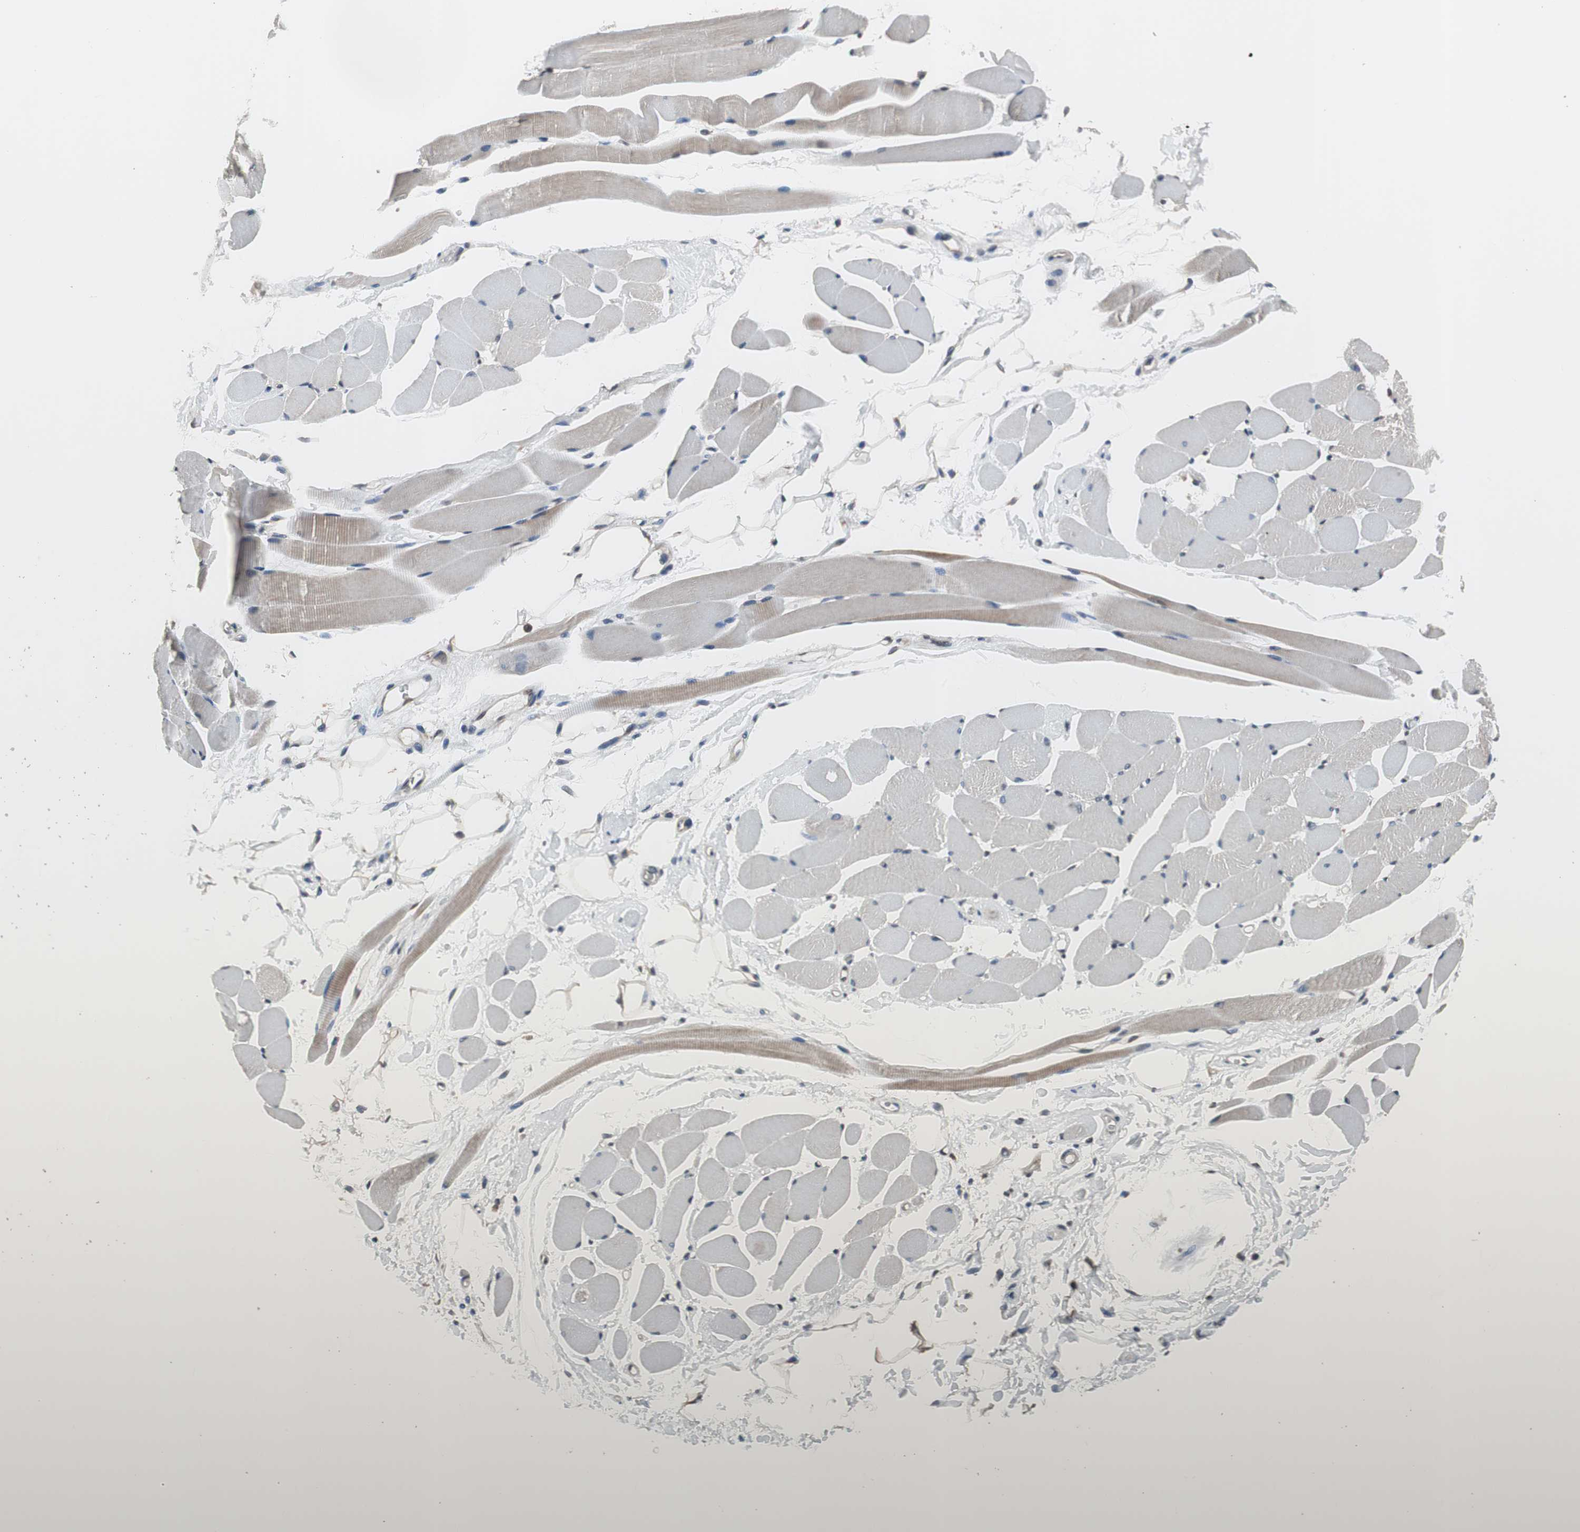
{"staining": {"intensity": "weak", "quantity": ">75%", "location": "cytoplasmic/membranous,nuclear"}, "tissue": "skeletal muscle", "cell_type": "Myocytes", "image_type": "normal", "snomed": [{"axis": "morphology", "description": "Normal tissue, NOS"}, {"axis": "topography", "description": "Skeletal muscle"}, {"axis": "topography", "description": "Peripheral nerve tissue"}], "caption": "A histopathology image of skeletal muscle stained for a protein reveals weak cytoplasmic/membranous,nuclear brown staining in myocytes.", "gene": "GCLC", "patient": {"sex": "female", "age": 84}}